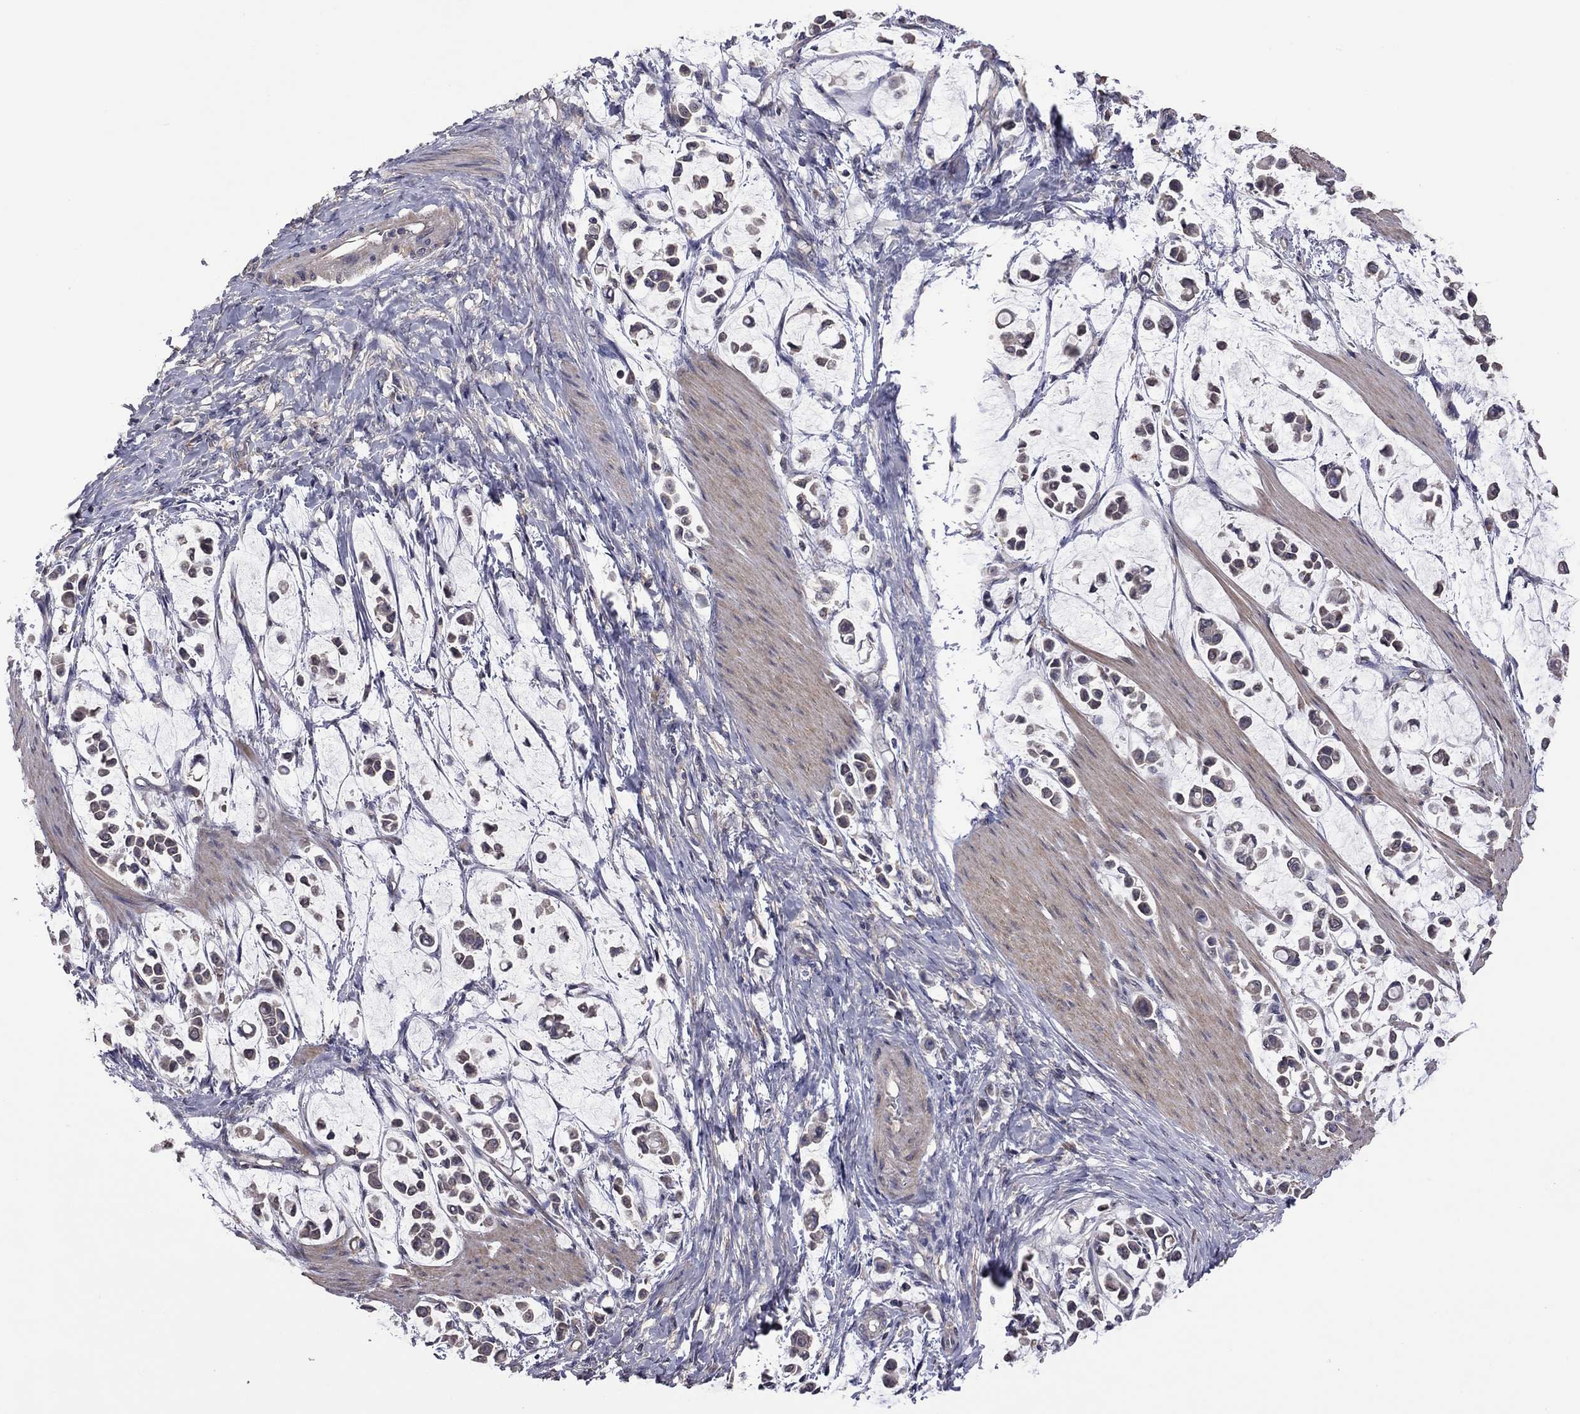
{"staining": {"intensity": "negative", "quantity": "none", "location": "none"}, "tissue": "stomach cancer", "cell_type": "Tumor cells", "image_type": "cancer", "snomed": [{"axis": "morphology", "description": "Adenocarcinoma, NOS"}, {"axis": "topography", "description": "Stomach"}], "caption": "Protein analysis of stomach adenocarcinoma exhibits no significant expression in tumor cells.", "gene": "TSNARE1", "patient": {"sex": "male", "age": 82}}